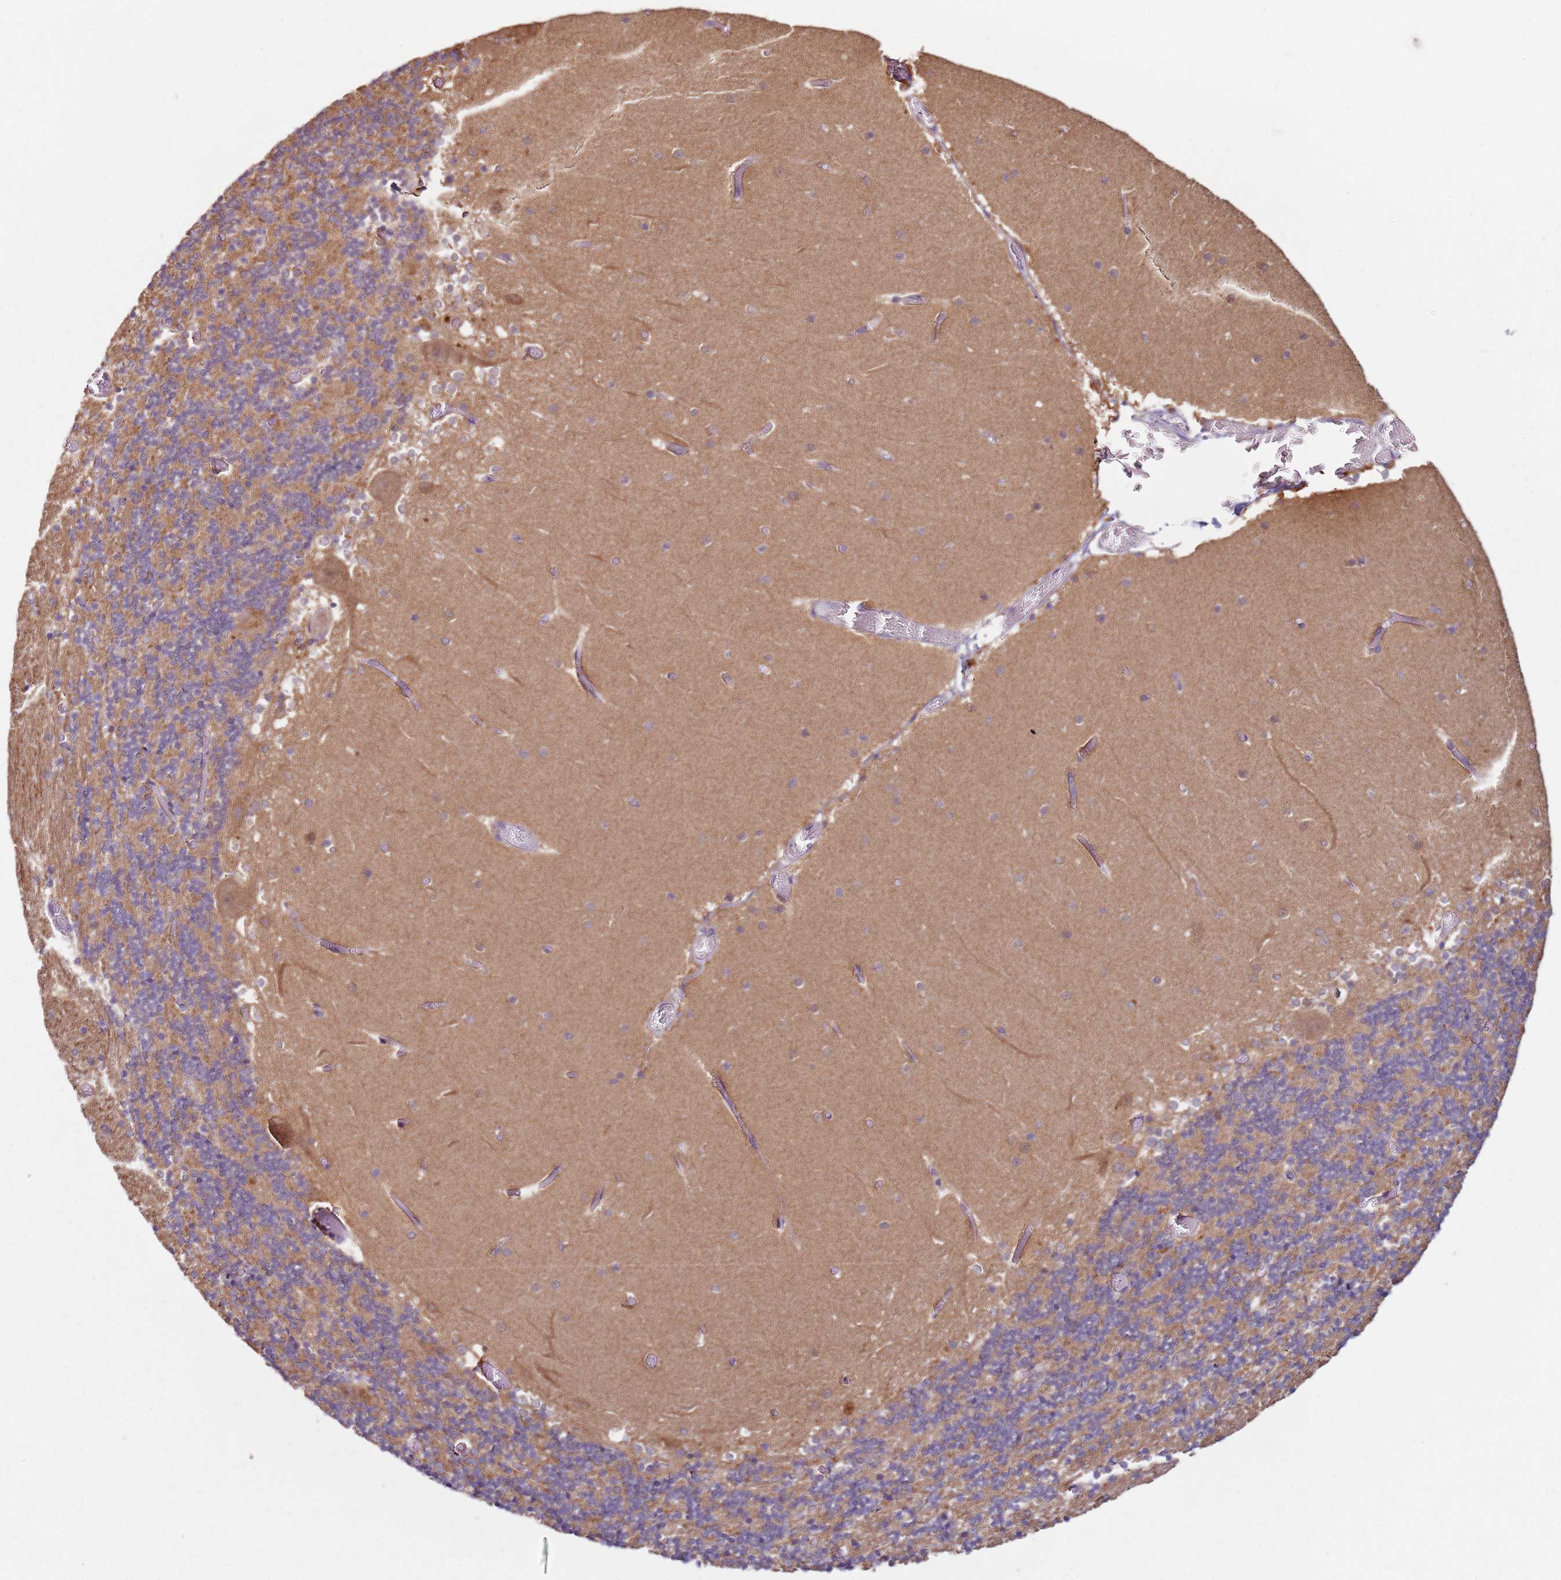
{"staining": {"intensity": "moderate", "quantity": ">75%", "location": "cytoplasmic/membranous"}, "tissue": "cerebellum", "cell_type": "Cells in granular layer", "image_type": "normal", "snomed": [{"axis": "morphology", "description": "Normal tissue, NOS"}, {"axis": "topography", "description": "Cerebellum"}], "caption": "IHC (DAB) staining of benign cerebellum reveals moderate cytoplasmic/membranous protein staining in approximately >75% of cells in granular layer. The protein is stained brown, and the nuclei are stained in blue (DAB IHC with brightfield microscopy, high magnification).", "gene": "MDH1", "patient": {"sex": "female", "age": 28}}